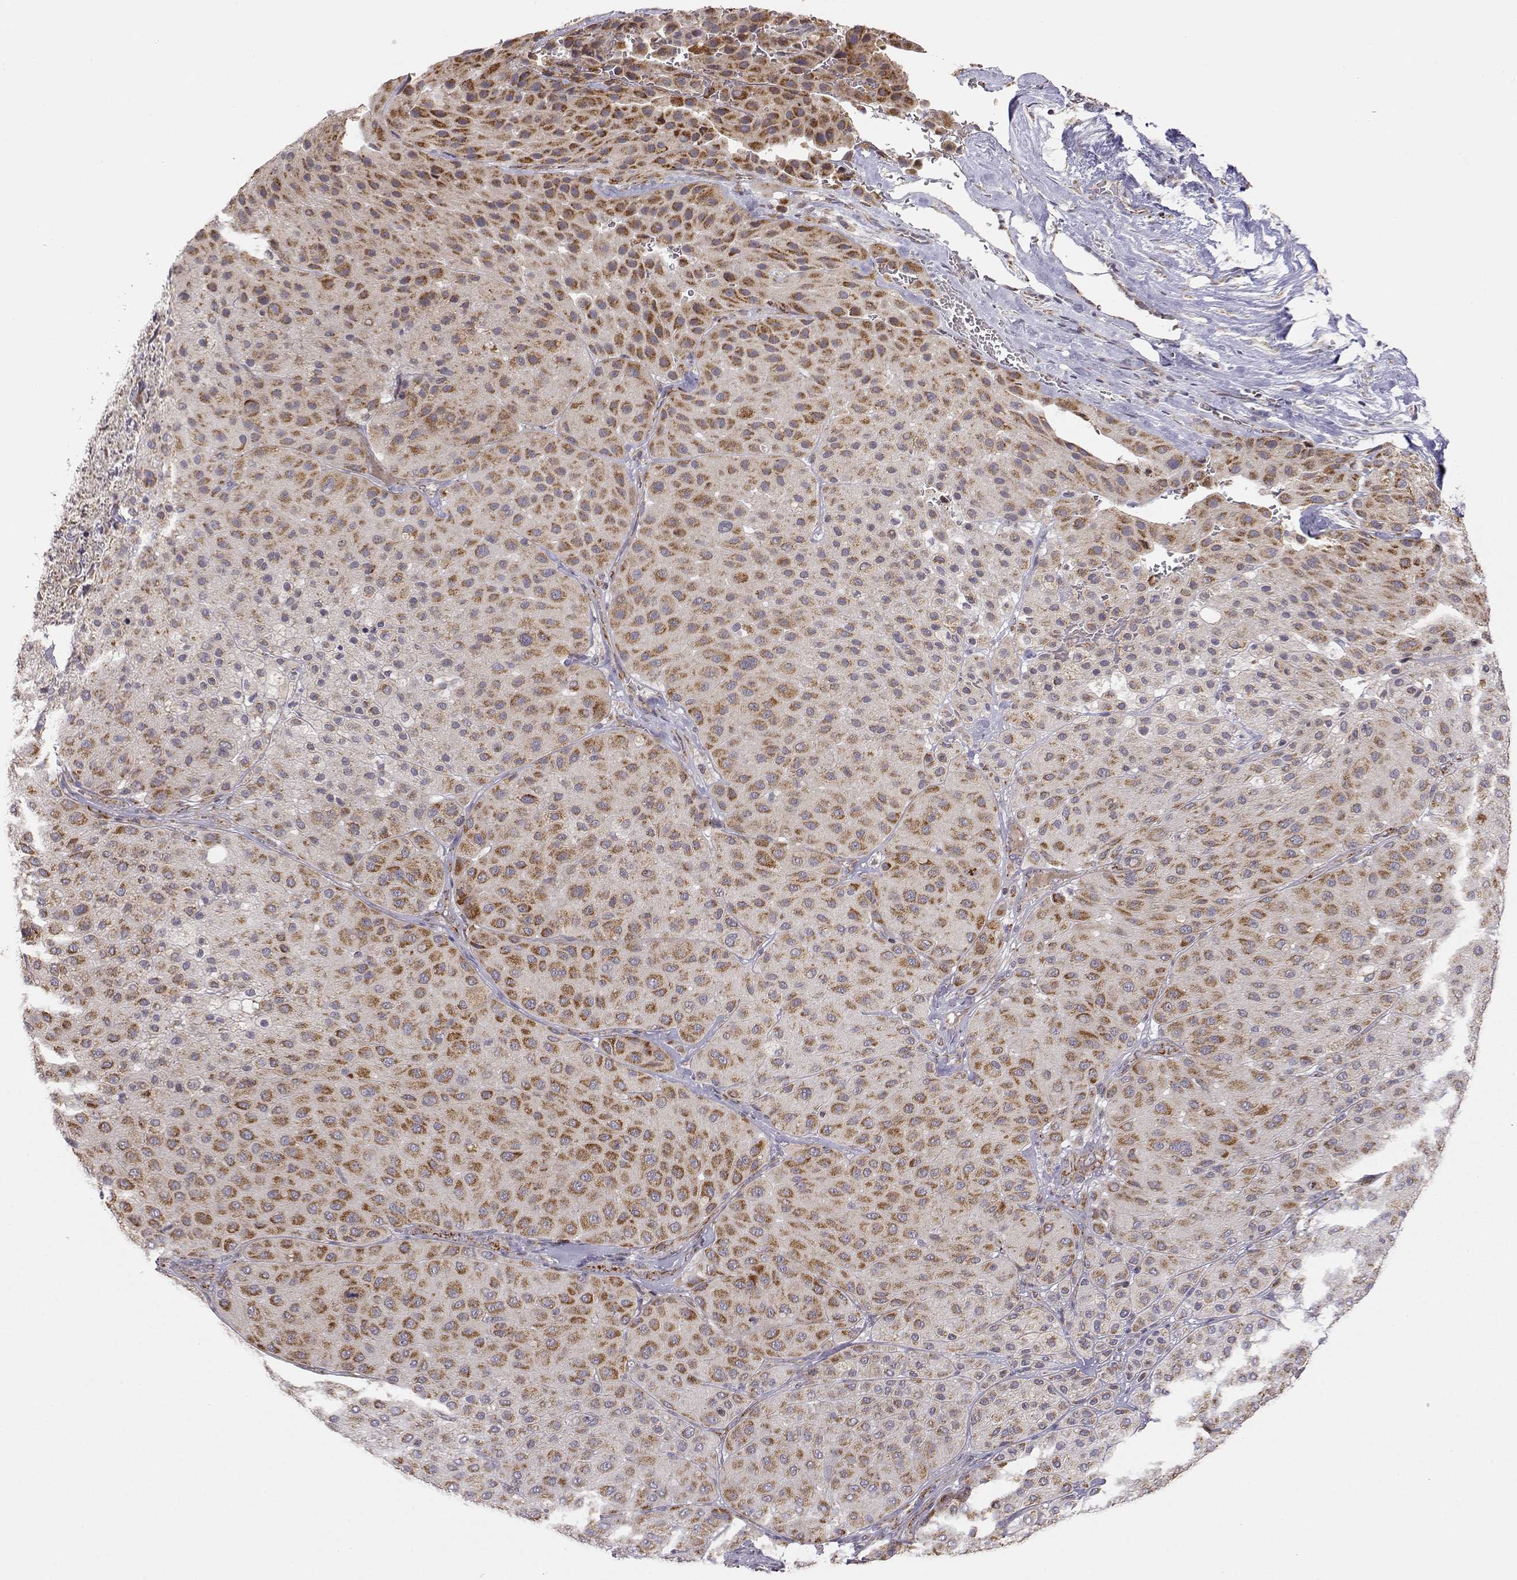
{"staining": {"intensity": "moderate", "quantity": ">75%", "location": "cytoplasmic/membranous"}, "tissue": "melanoma", "cell_type": "Tumor cells", "image_type": "cancer", "snomed": [{"axis": "morphology", "description": "Malignant melanoma, Metastatic site"}, {"axis": "topography", "description": "Smooth muscle"}], "caption": "A photomicrograph showing moderate cytoplasmic/membranous positivity in about >75% of tumor cells in melanoma, as visualized by brown immunohistochemical staining.", "gene": "EXOG", "patient": {"sex": "male", "age": 41}}